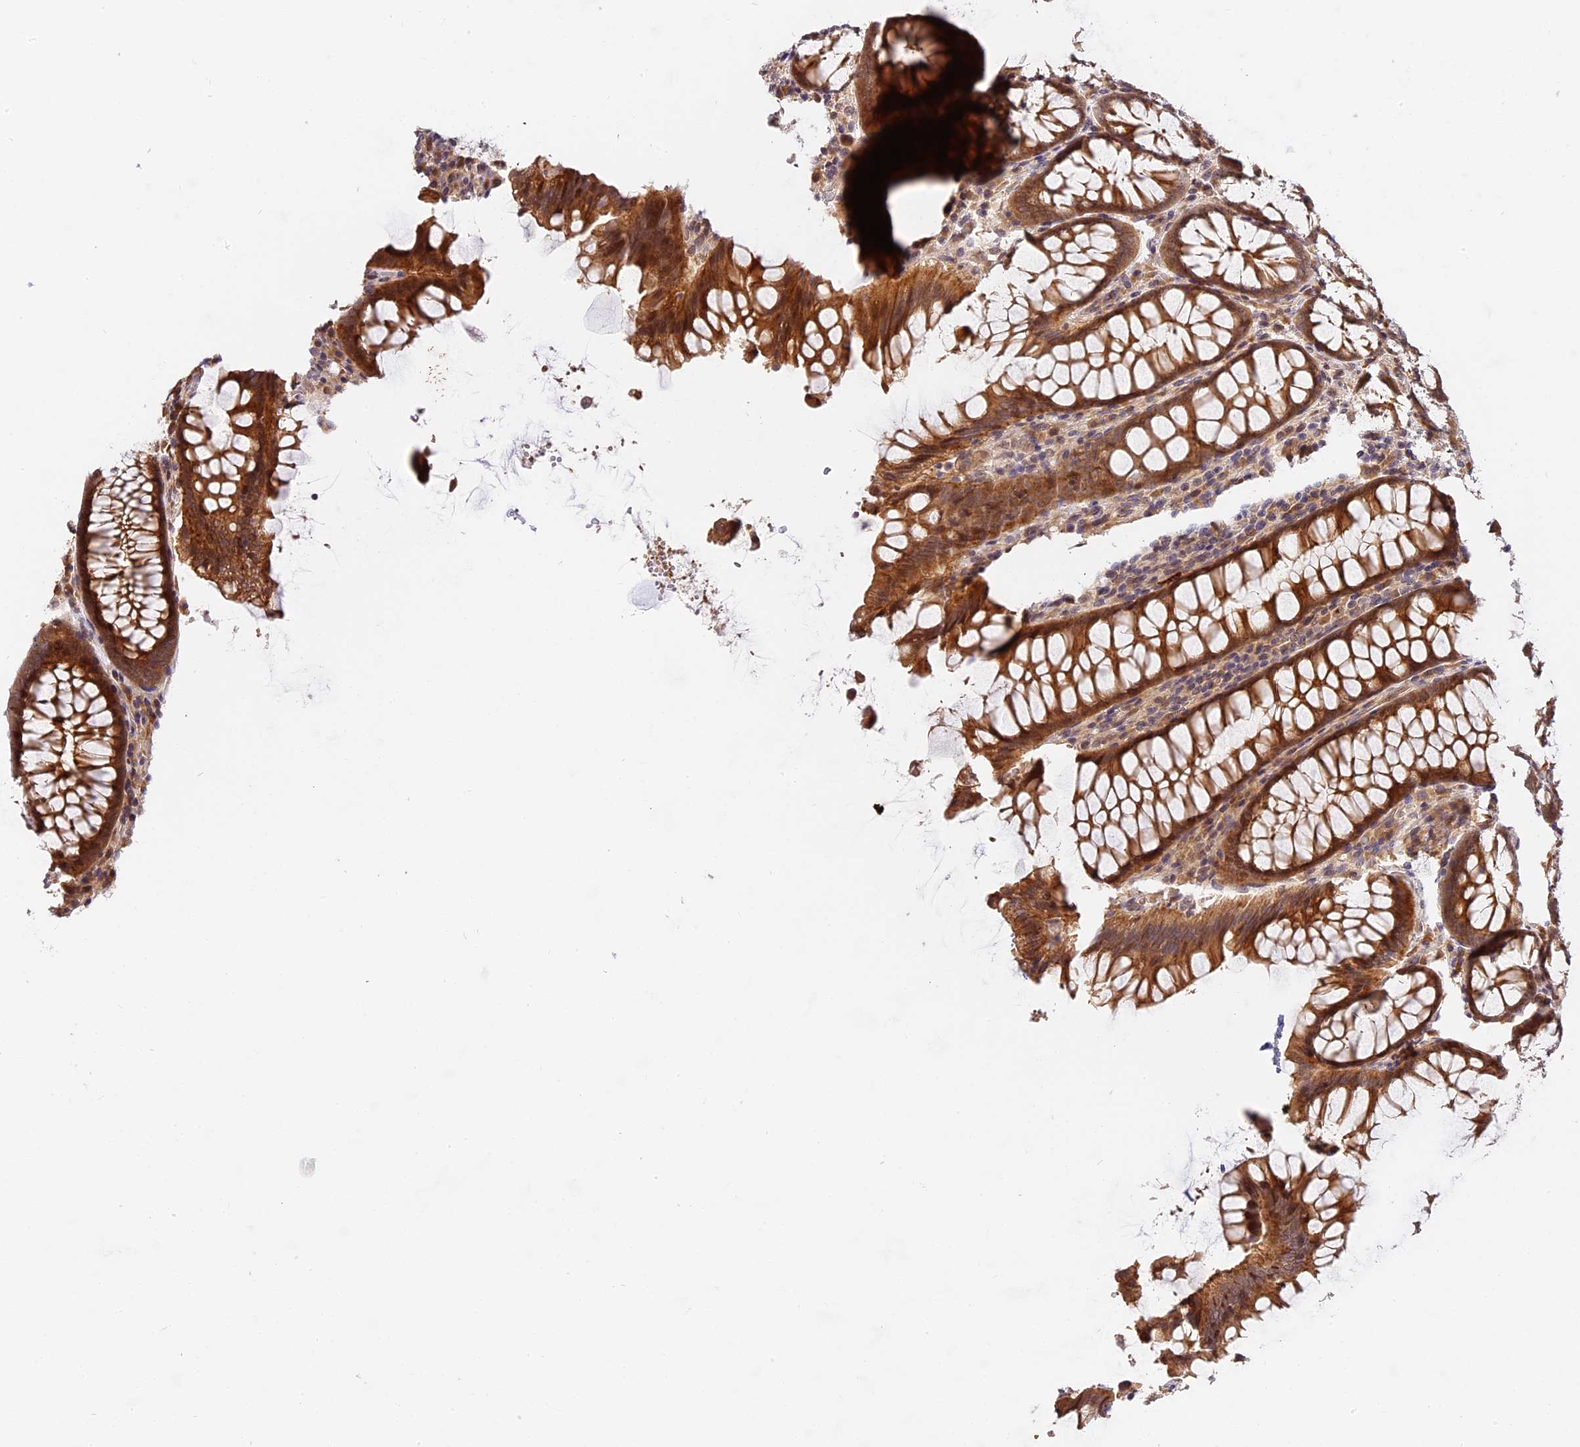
{"staining": {"intensity": "moderate", "quantity": ">75%", "location": "cytoplasmic/membranous,nuclear"}, "tissue": "colon", "cell_type": "Endothelial cells", "image_type": "normal", "snomed": [{"axis": "morphology", "description": "Normal tissue, NOS"}, {"axis": "topography", "description": "Colon"}], "caption": "About >75% of endothelial cells in normal human colon show moderate cytoplasmic/membranous,nuclear protein expression as visualized by brown immunohistochemical staining.", "gene": "IMPACT", "patient": {"sex": "female", "age": 79}}